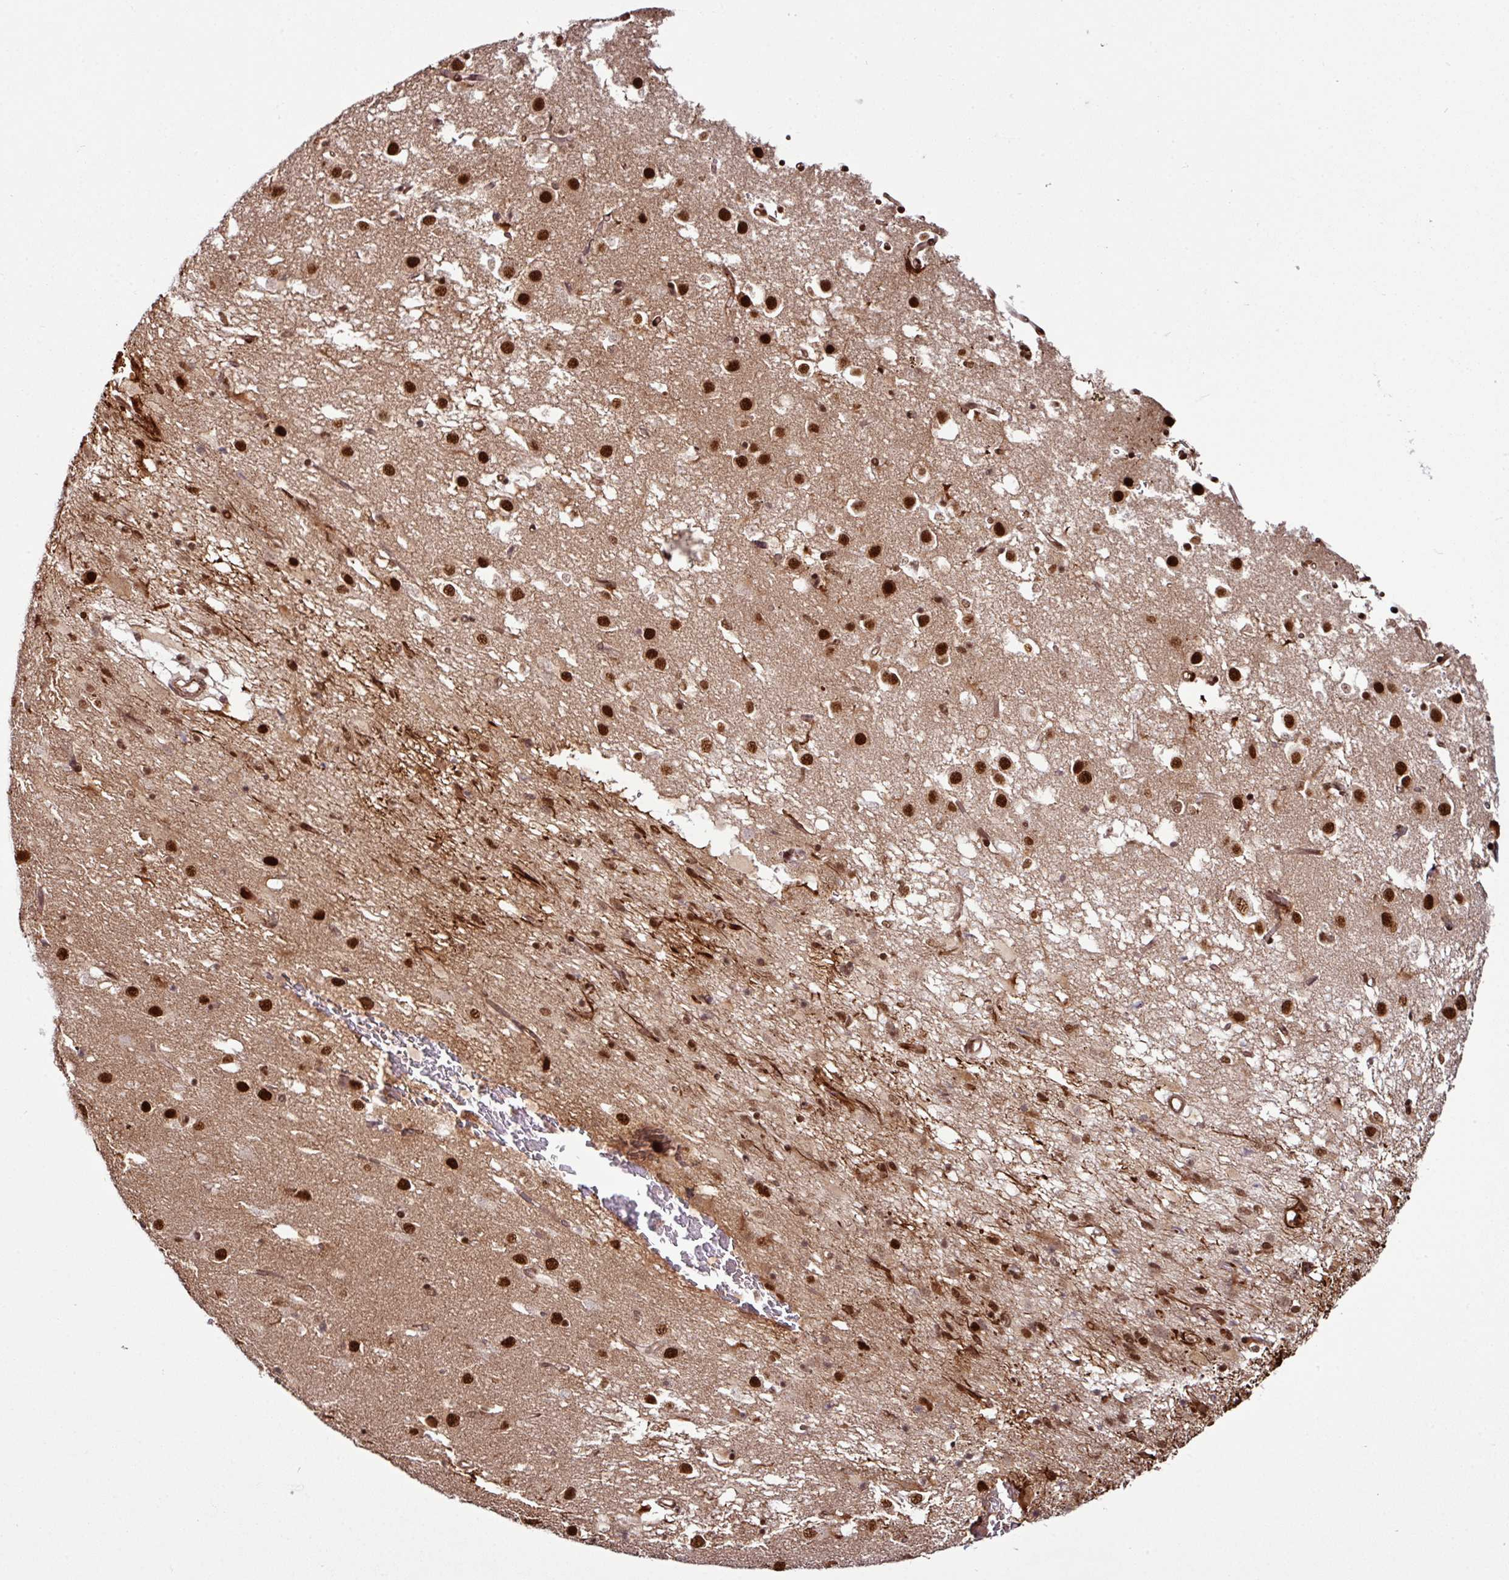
{"staining": {"intensity": "strong", "quantity": "25%-75%", "location": "nuclear"}, "tissue": "caudate", "cell_type": "Glial cells", "image_type": "normal", "snomed": [{"axis": "morphology", "description": "Normal tissue, NOS"}, {"axis": "topography", "description": "Lateral ventricle wall"}], "caption": "Immunohistochemical staining of unremarkable human caudate reveals high levels of strong nuclear positivity in about 25%-75% of glial cells.", "gene": "MORF4L2", "patient": {"sex": "male", "age": 58}}